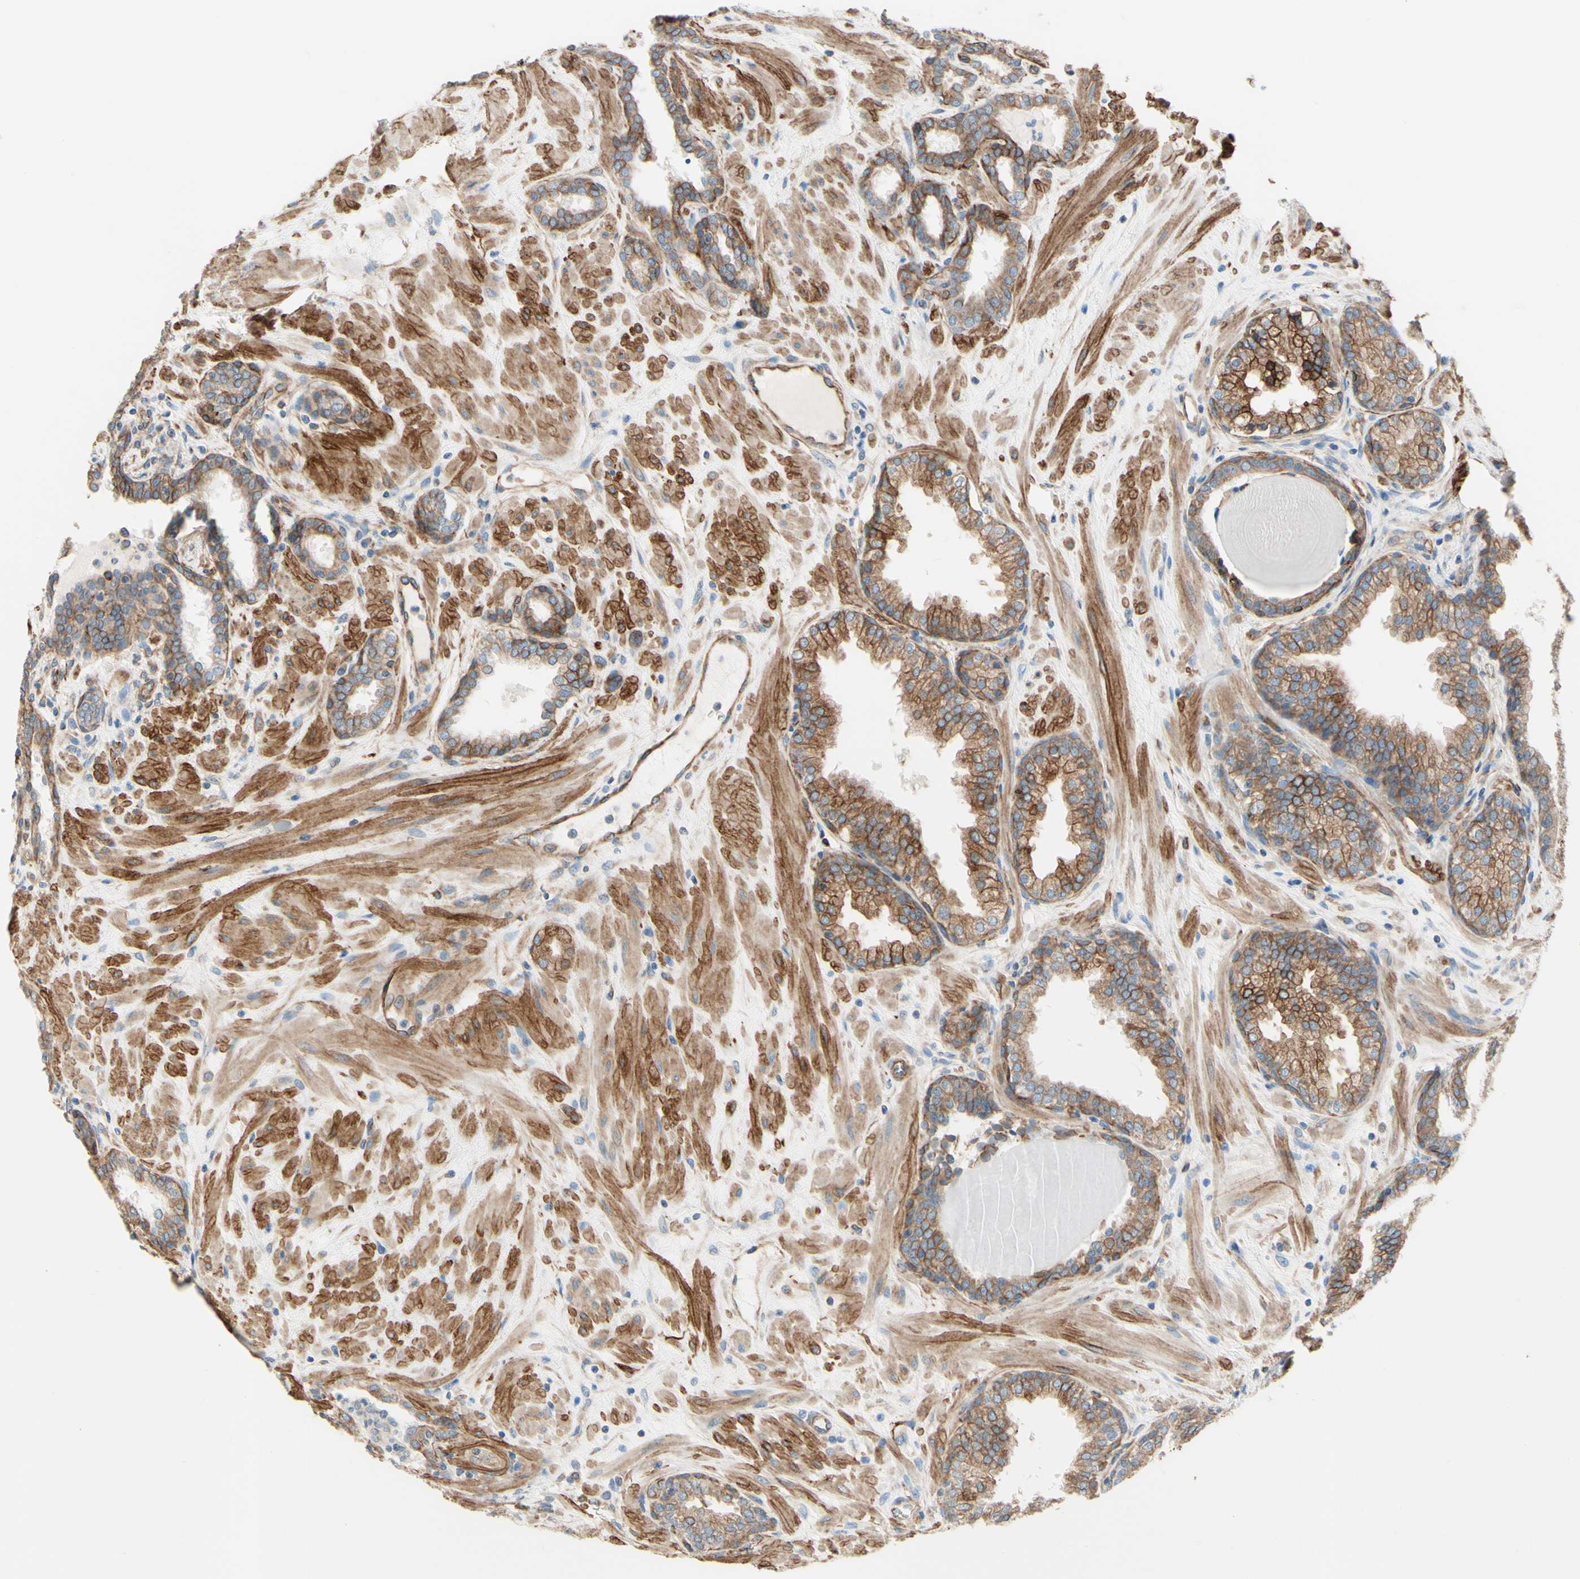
{"staining": {"intensity": "strong", "quantity": ">75%", "location": "cytoplasmic/membranous"}, "tissue": "prostate", "cell_type": "Glandular cells", "image_type": "normal", "snomed": [{"axis": "morphology", "description": "Normal tissue, NOS"}, {"axis": "topography", "description": "Prostate"}], "caption": "Human prostate stained with a brown dye reveals strong cytoplasmic/membranous positive staining in about >75% of glandular cells.", "gene": "ENDOD1", "patient": {"sex": "male", "age": 51}}